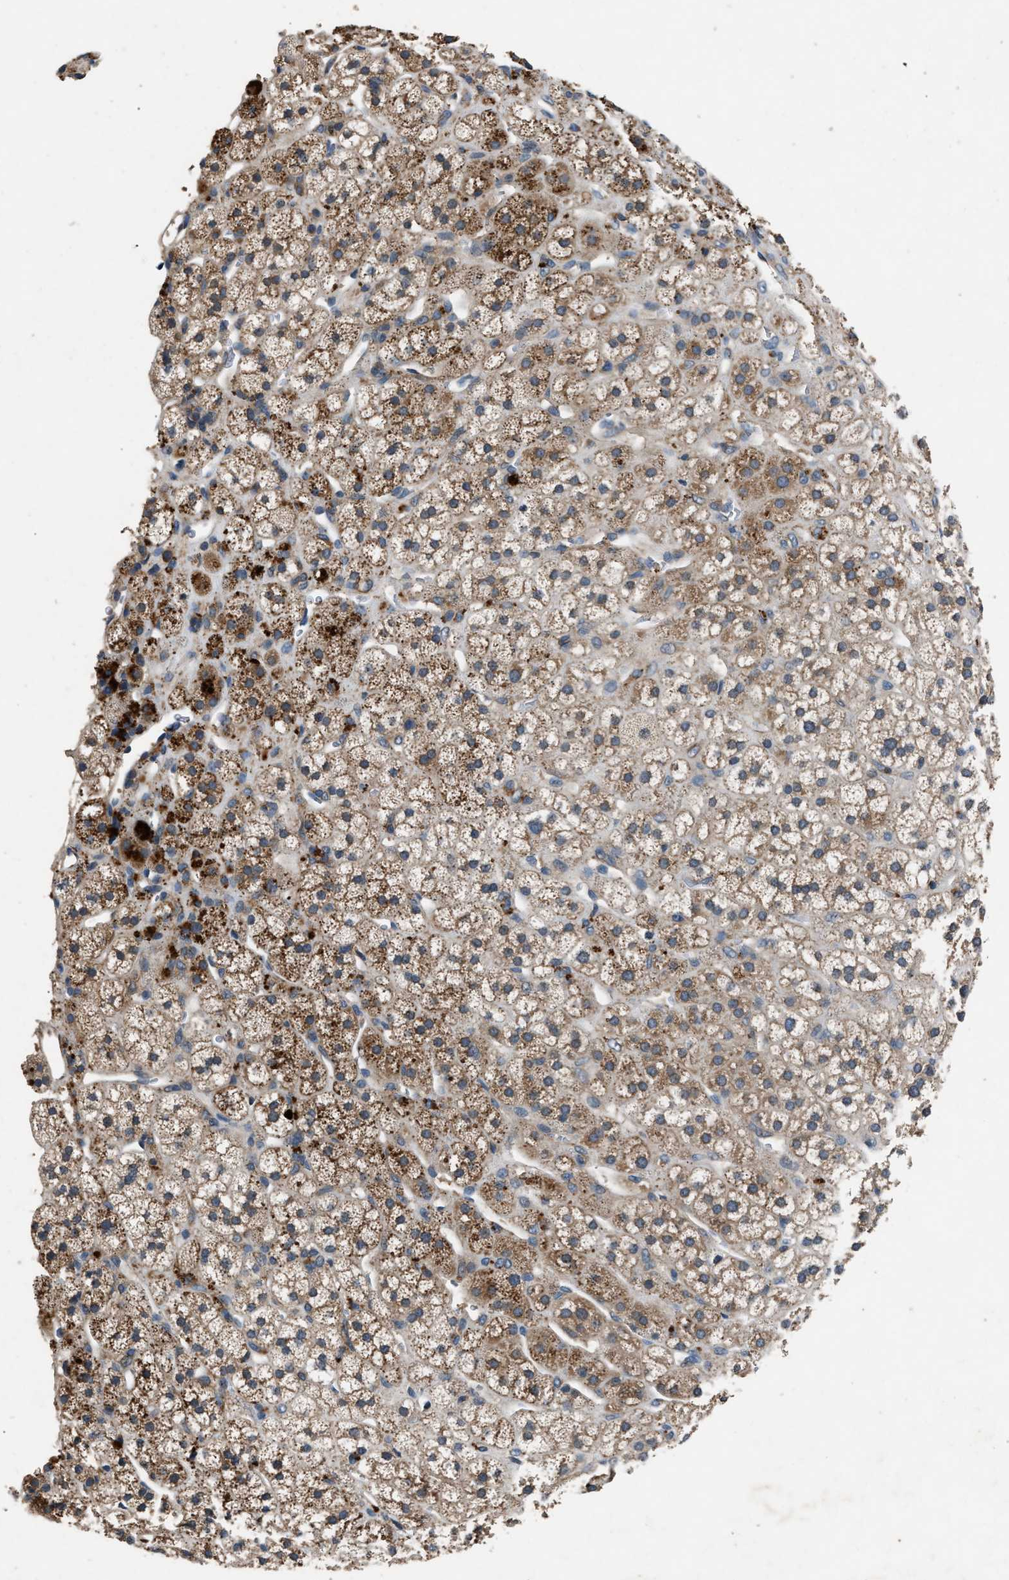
{"staining": {"intensity": "moderate", "quantity": ">75%", "location": "cytoplasmic/membranous"}, "tissue": "adrenal gland", "cell_type": "Glandular cells", "image_type": "normal", "snomed": [{"axis": "morphology", "description": "Normal tissue, NOS"}, {"axis": "topography", "description": "Adrenal gland"}], "caption": "Approximately >75% of glandular cells in unremarkable human adrenal gland display moderate cytoplasmic/membranous protein staining as visualized by brown immunohistochemical staining.", "gene": "PPID", "patient": {"sex": "male", "age": 56}}